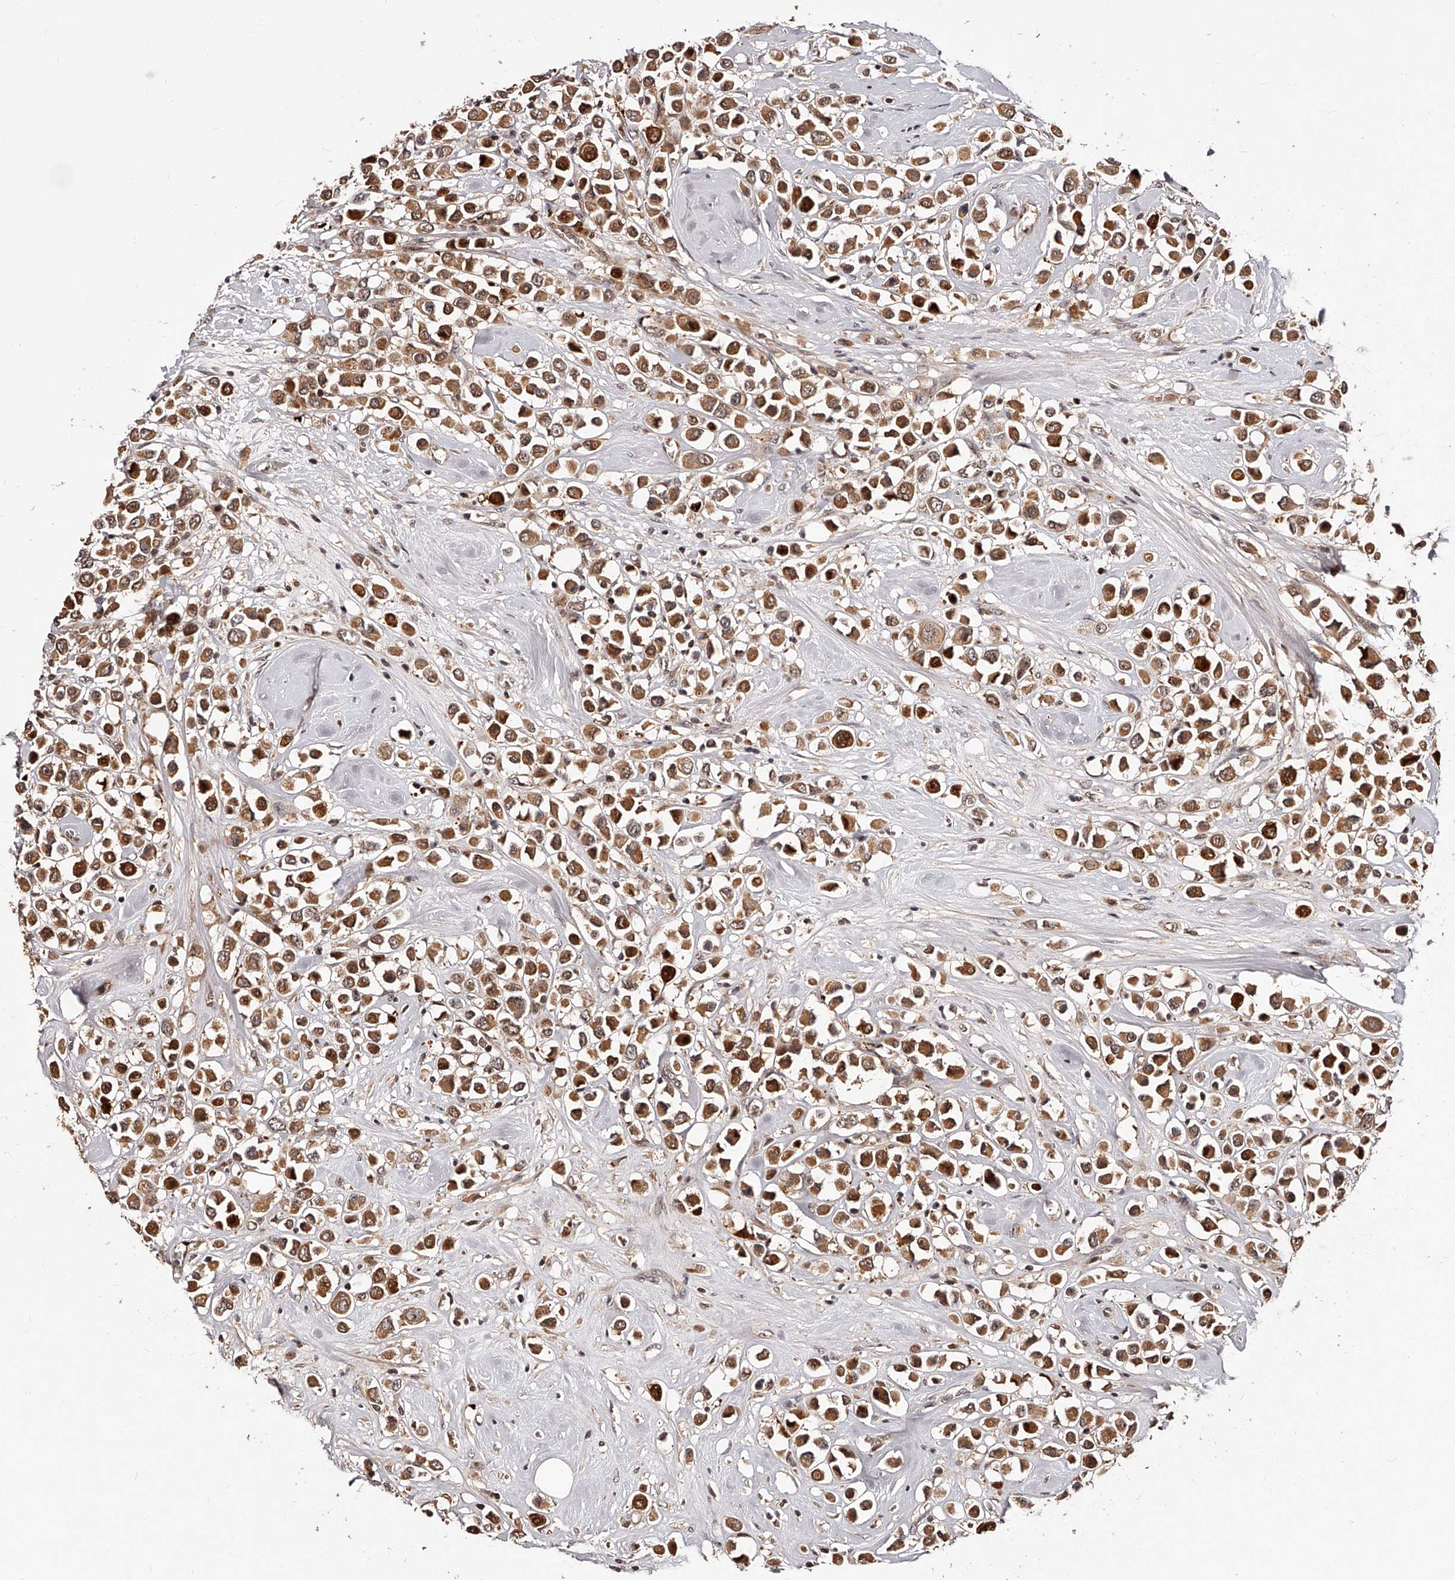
{"staining": {"intensity": "moderate", "quantity": ">75%", "location": "cytoplasmic/membranous"}, "tissue": "breast cancer", "cell_type": "Tumor cells", "image_type": "cancer", "snomed": [{"axis": "morphology", "description": "Duct carcinoma"}, {"axis": "topography", "description": "Breast"}], "caption": "Tumor cells demonstrate medium levels of moderate cytoplasmic/membranous positivity in about >75% of cells in human breast infiltrating ductal carcinoma. (DAB (3,3'-diaminobenzidine) = brown stain, brightfield microscopy at high magnification).", "gene": "CUL7", "patient": {"sex": "female", "age": 61}}